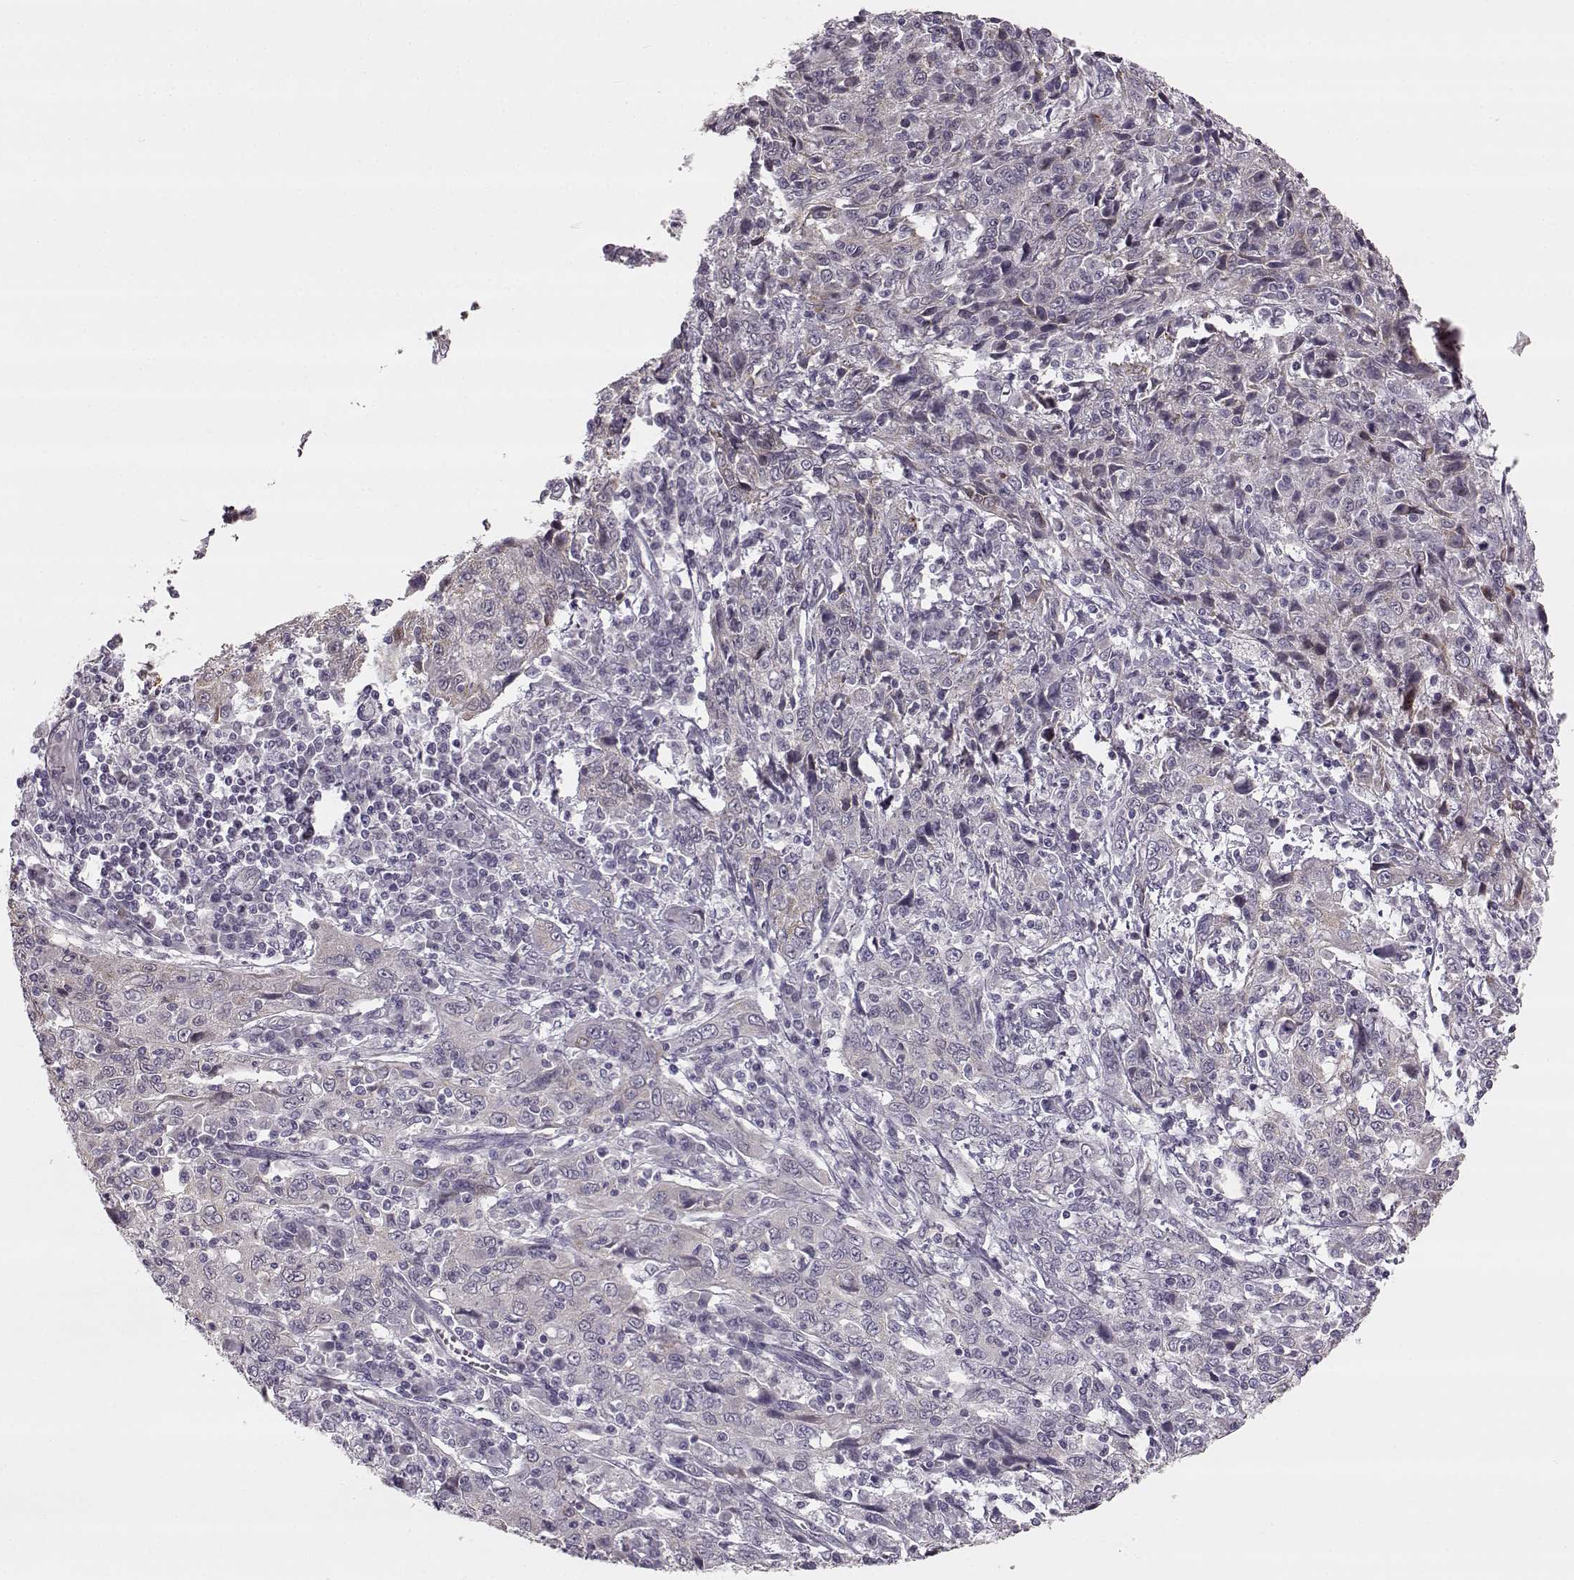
{"staining": {"intensity": "negative", "quantity": "none", "location": "none"}, "tissue": "cervical cancer", "cell_type": "Tumor cells", "image_type": "cancer", "snomed": [{"axis": "morphology", "description": "Squamous cell carcinoma, NOS"}, {"axis": "topography", "description": "Cervix"}], "caption": "Protein analysis of cervical cancer (squamous cell carcinoma) shows no significant expression in tumor cells. (DAB immunohistochemistry (IHC) with hematoxylin counter stain).", "gene": "MAP6D1", "patient": {"sex": "female", "age": 46}}